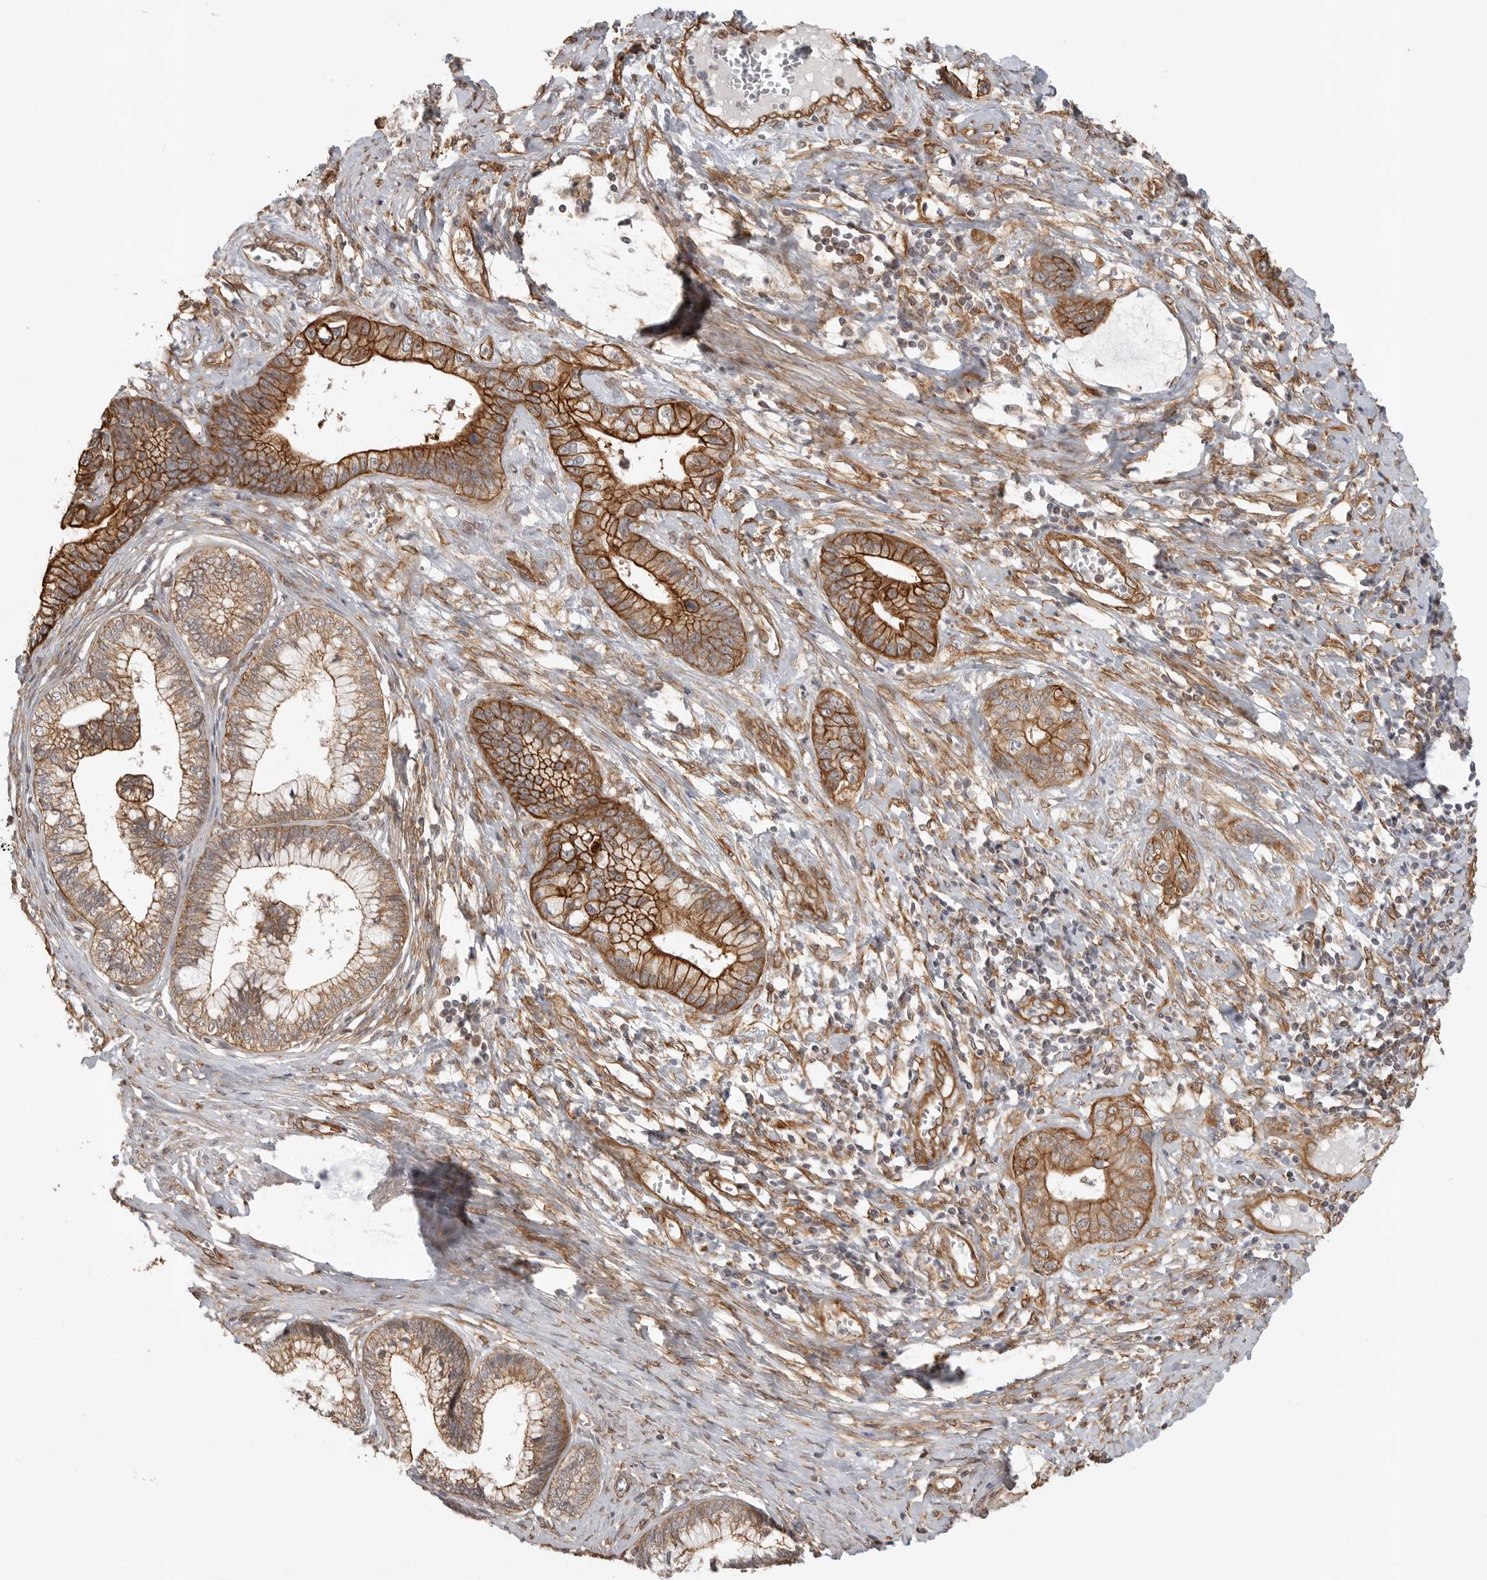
{"staining": {"intensity": "strong", "quantity": ">75%", "location": "cytoplasmic/membranous"}, "tissue": "cervical cancer", "cell_type": "Tumor cells", "image_type": "cancer", "snomed": [{"axis": "morphology", "description": "Adenocarcinoma, NOS"}, {"axis": "topography", "description": "Cervix"}], "caption": "Immunohistochemical staining of human cervical cancer shows strong cytoplasmic/membranous protein expression in approximately >75% of tumor cells.", "gene": "ATOH7", "patient": {"sex": "female", "age": 44}}